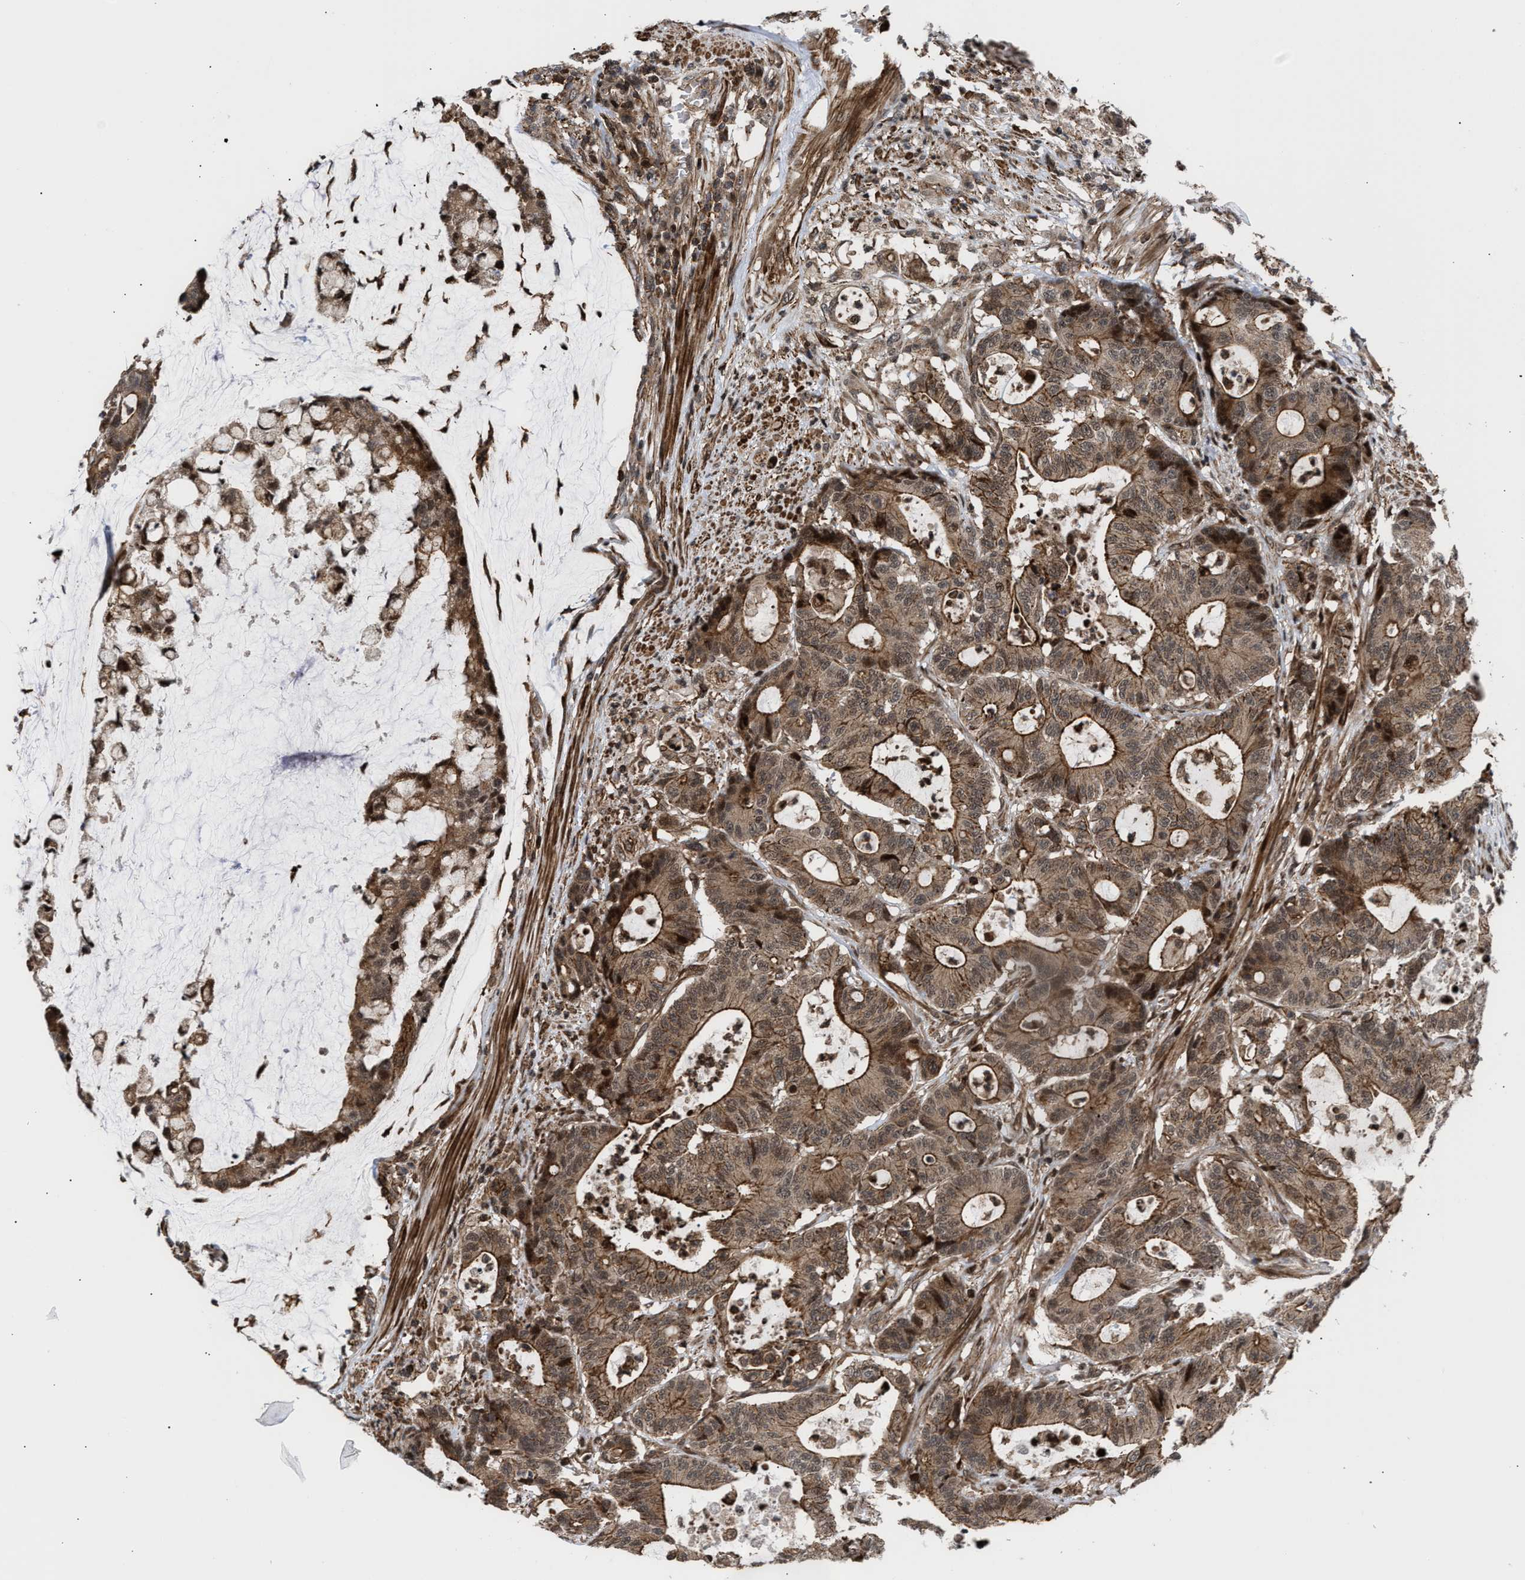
{"staining": {"intensity": "moderate", "quantity": ">75%", "location": "cytoplasmic/membranous,nuclear"}, "tissue": "colorectal cancer", "cell_type": "Tumor cells", "image_type": "cancer", "snomed": [{"axis": "morphology", "description": "Adenocarcinoma, NOS"}, {"axis": "topography", "description": "Colon"}], "caption": "Moderate cytoplasmic/membranous and nuclear protein positivity is seen in about >75% of tumor cells in colorectal adenocarcinoma.", "gene": "STAU2", "patient": {"sex": "female", "age": 84}}